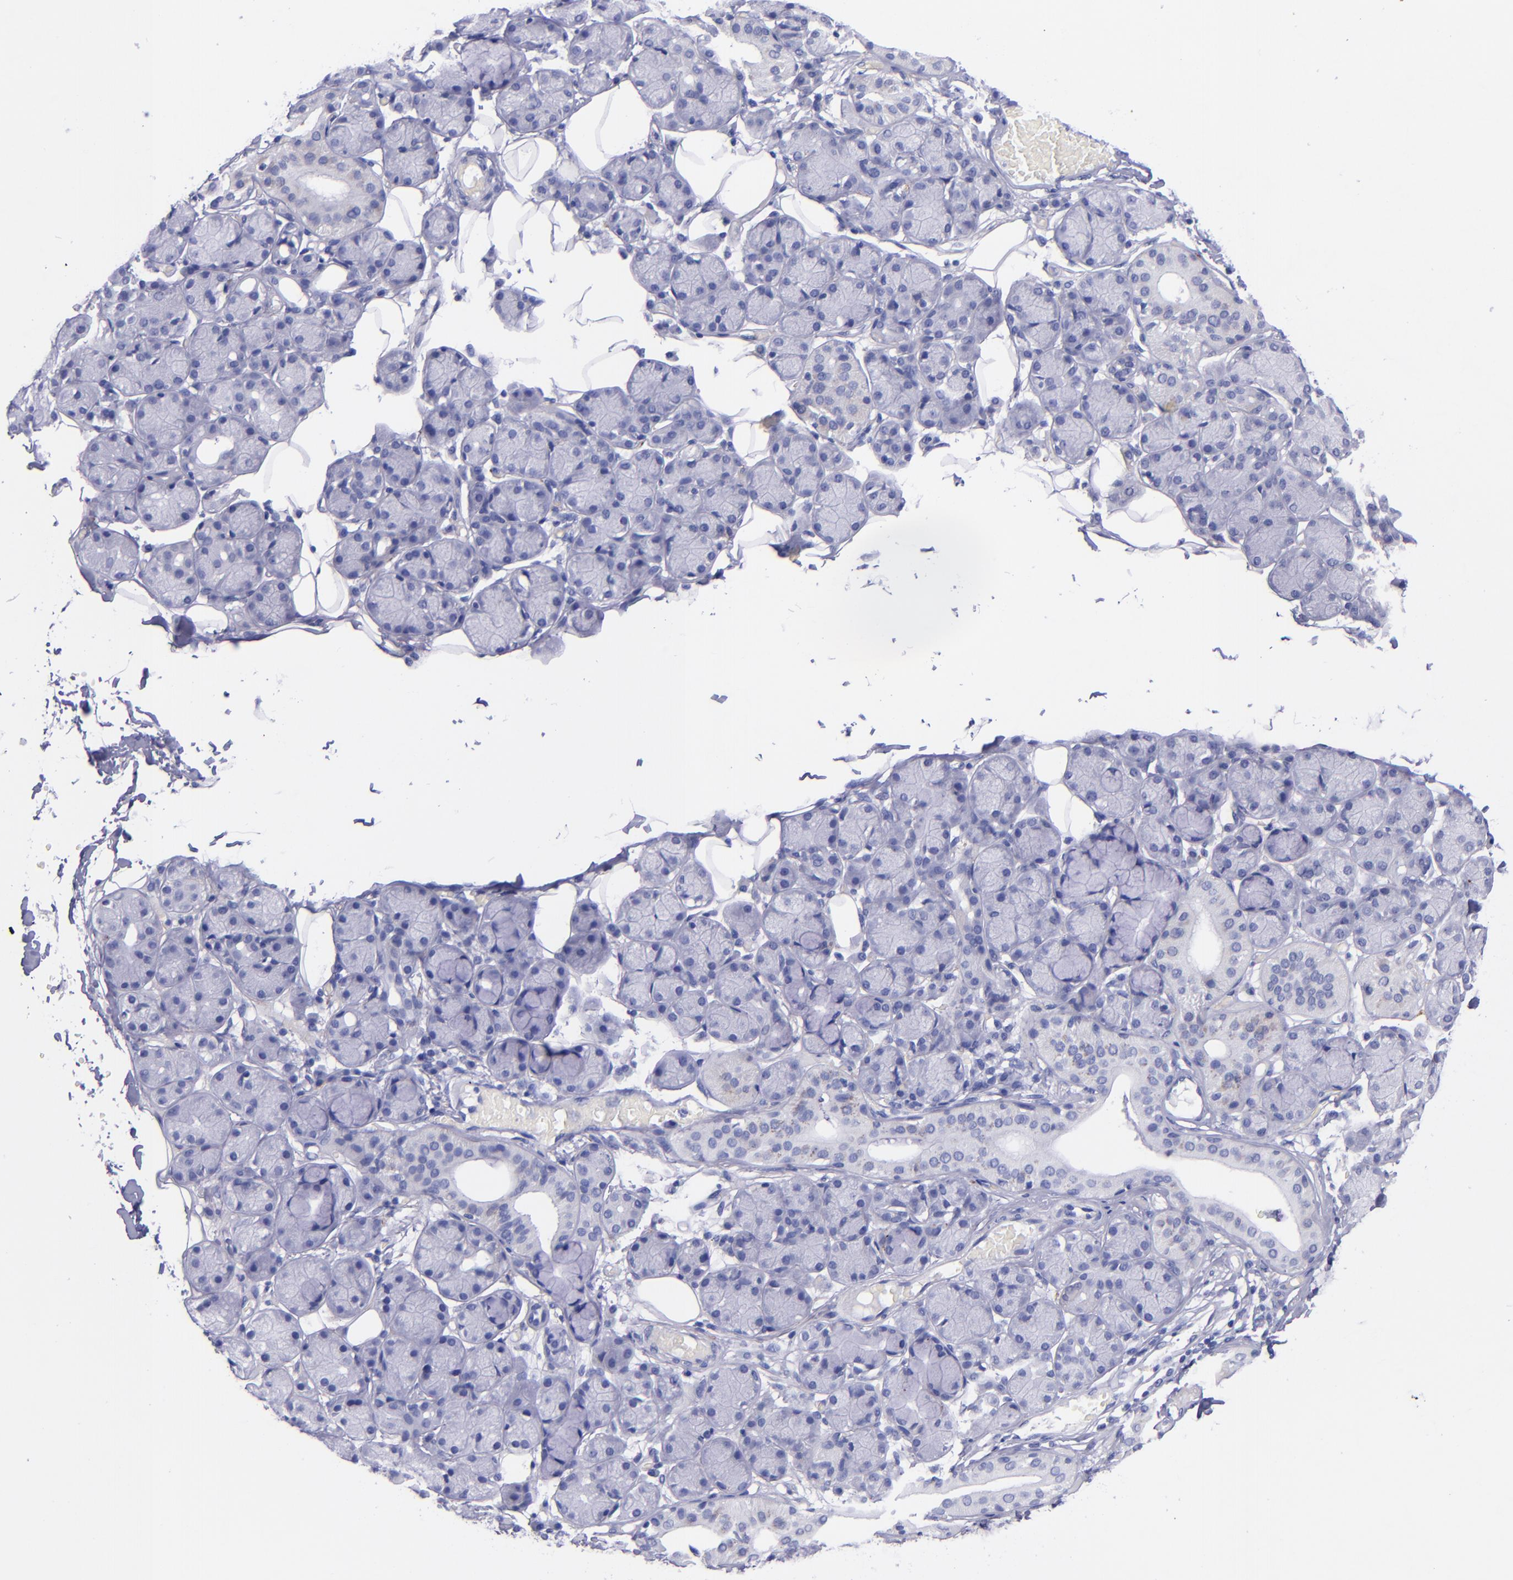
{"staining": {"intensity": "negative", "quantity": "none", "location": "none"}, "tissue": "salivary gland", "cell_type": "Glandular cells", "image_type": "normal", "snomed": [{"axis": "morphology", "description": "Normal tissue, NOS"}, {"axis": "topography", "description": "Salivary gland"}], "caption": "The image reveals no significant staining in glandular cells of salivary gland. (DAB (3,3'-diaminobenzidine) immunohistochemistry (IHC), high magnification).", "gene": "SV2A", "patient": {"sex": "male", "age": 54}}